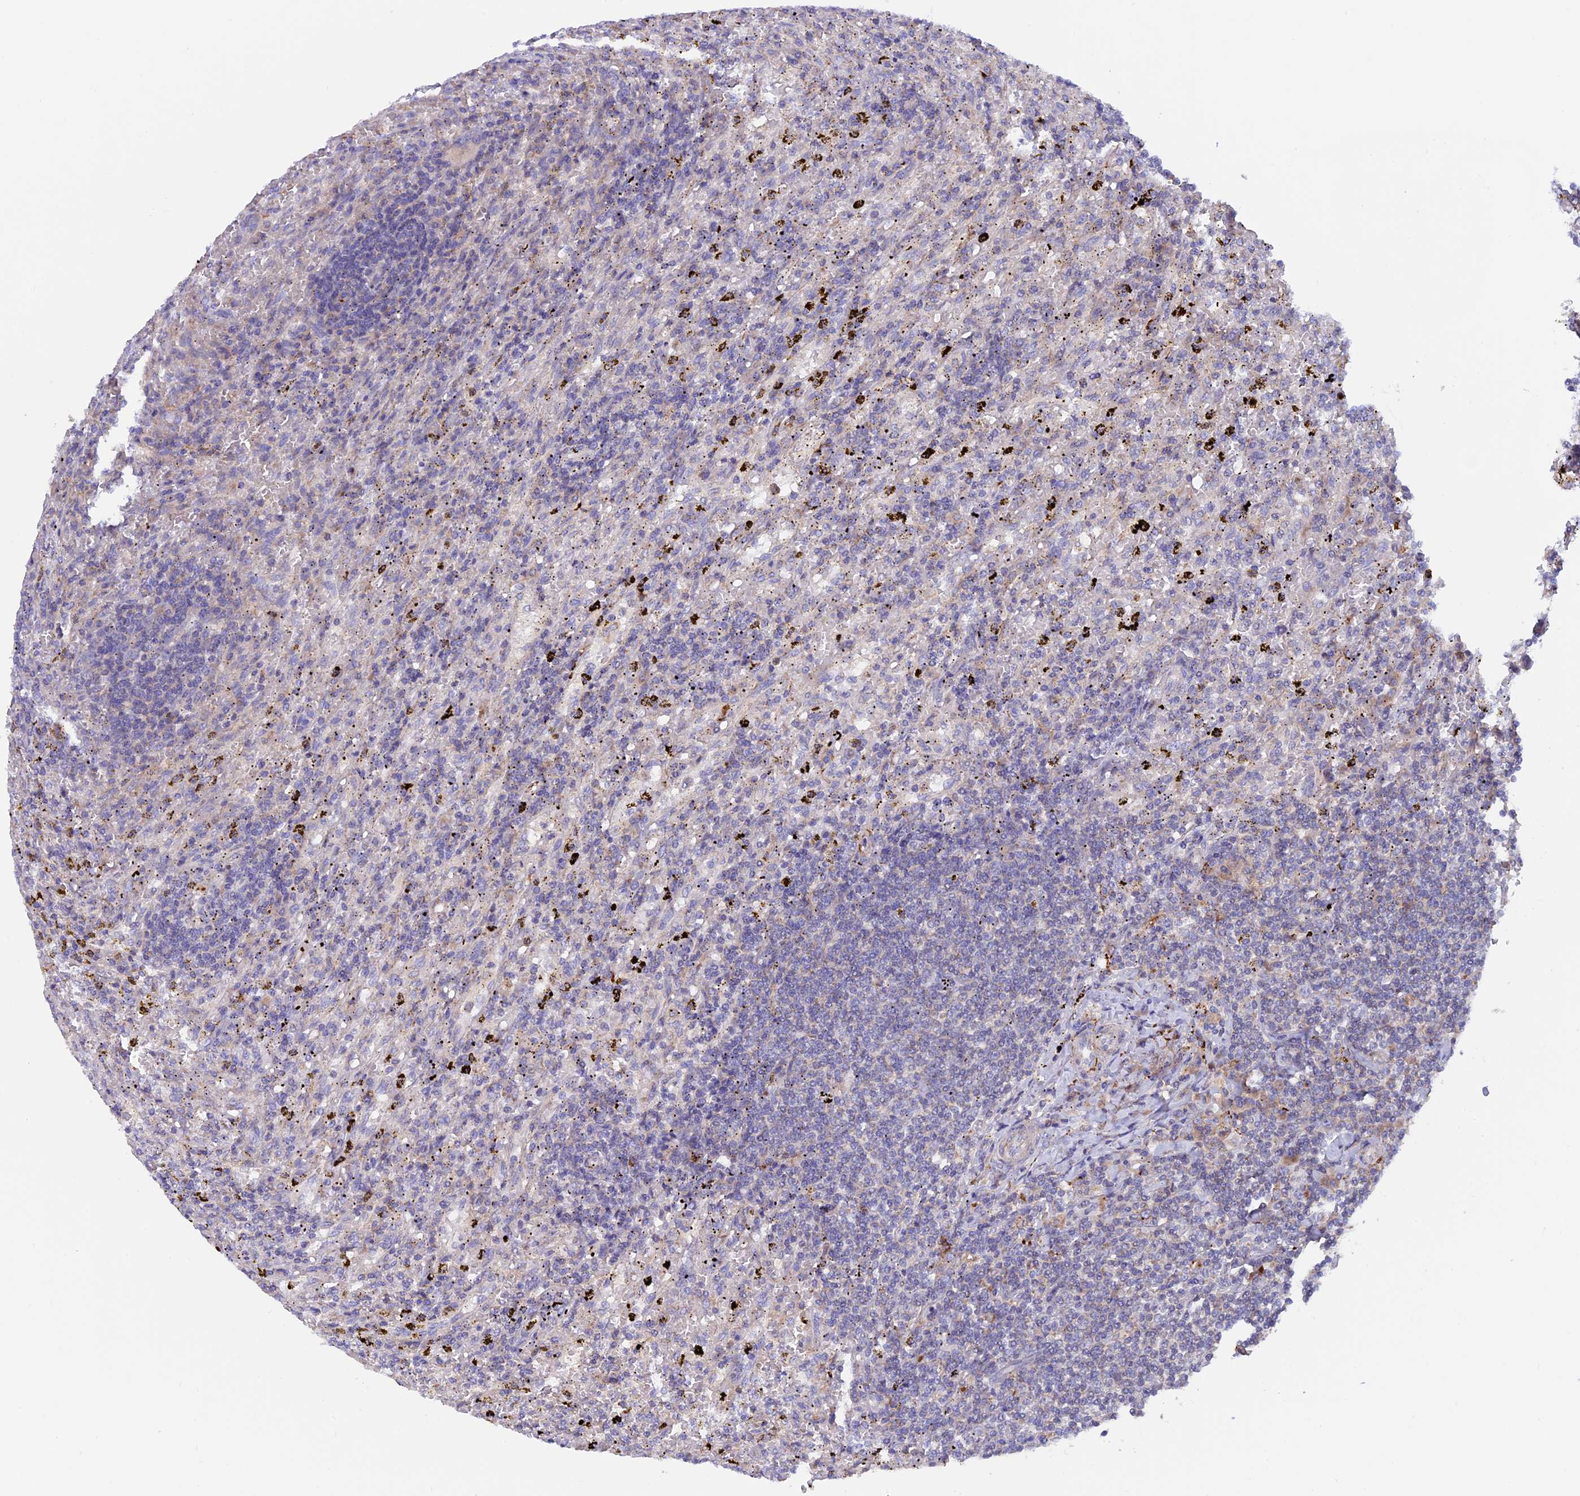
{"staining": {"intensity": "negative", "quantity": "none", "location": "none"}, "tissue": "lymphoma", "cell_type": "Tumor cells", "image_type": "cancer", "snomed": [{"axis": "morphology", "description": "Malignant lymphoma, non-Hodgkin's type, Low grade"}, {"axis": "topography", "description": "Spleen"}], "caption": "There is no significant staining in tumor cells of malignant lymphoma, non-Hodgkin's type (low-grade).", "gene": "PTPN9", "patient": {"sex": "male", "age": 76}}